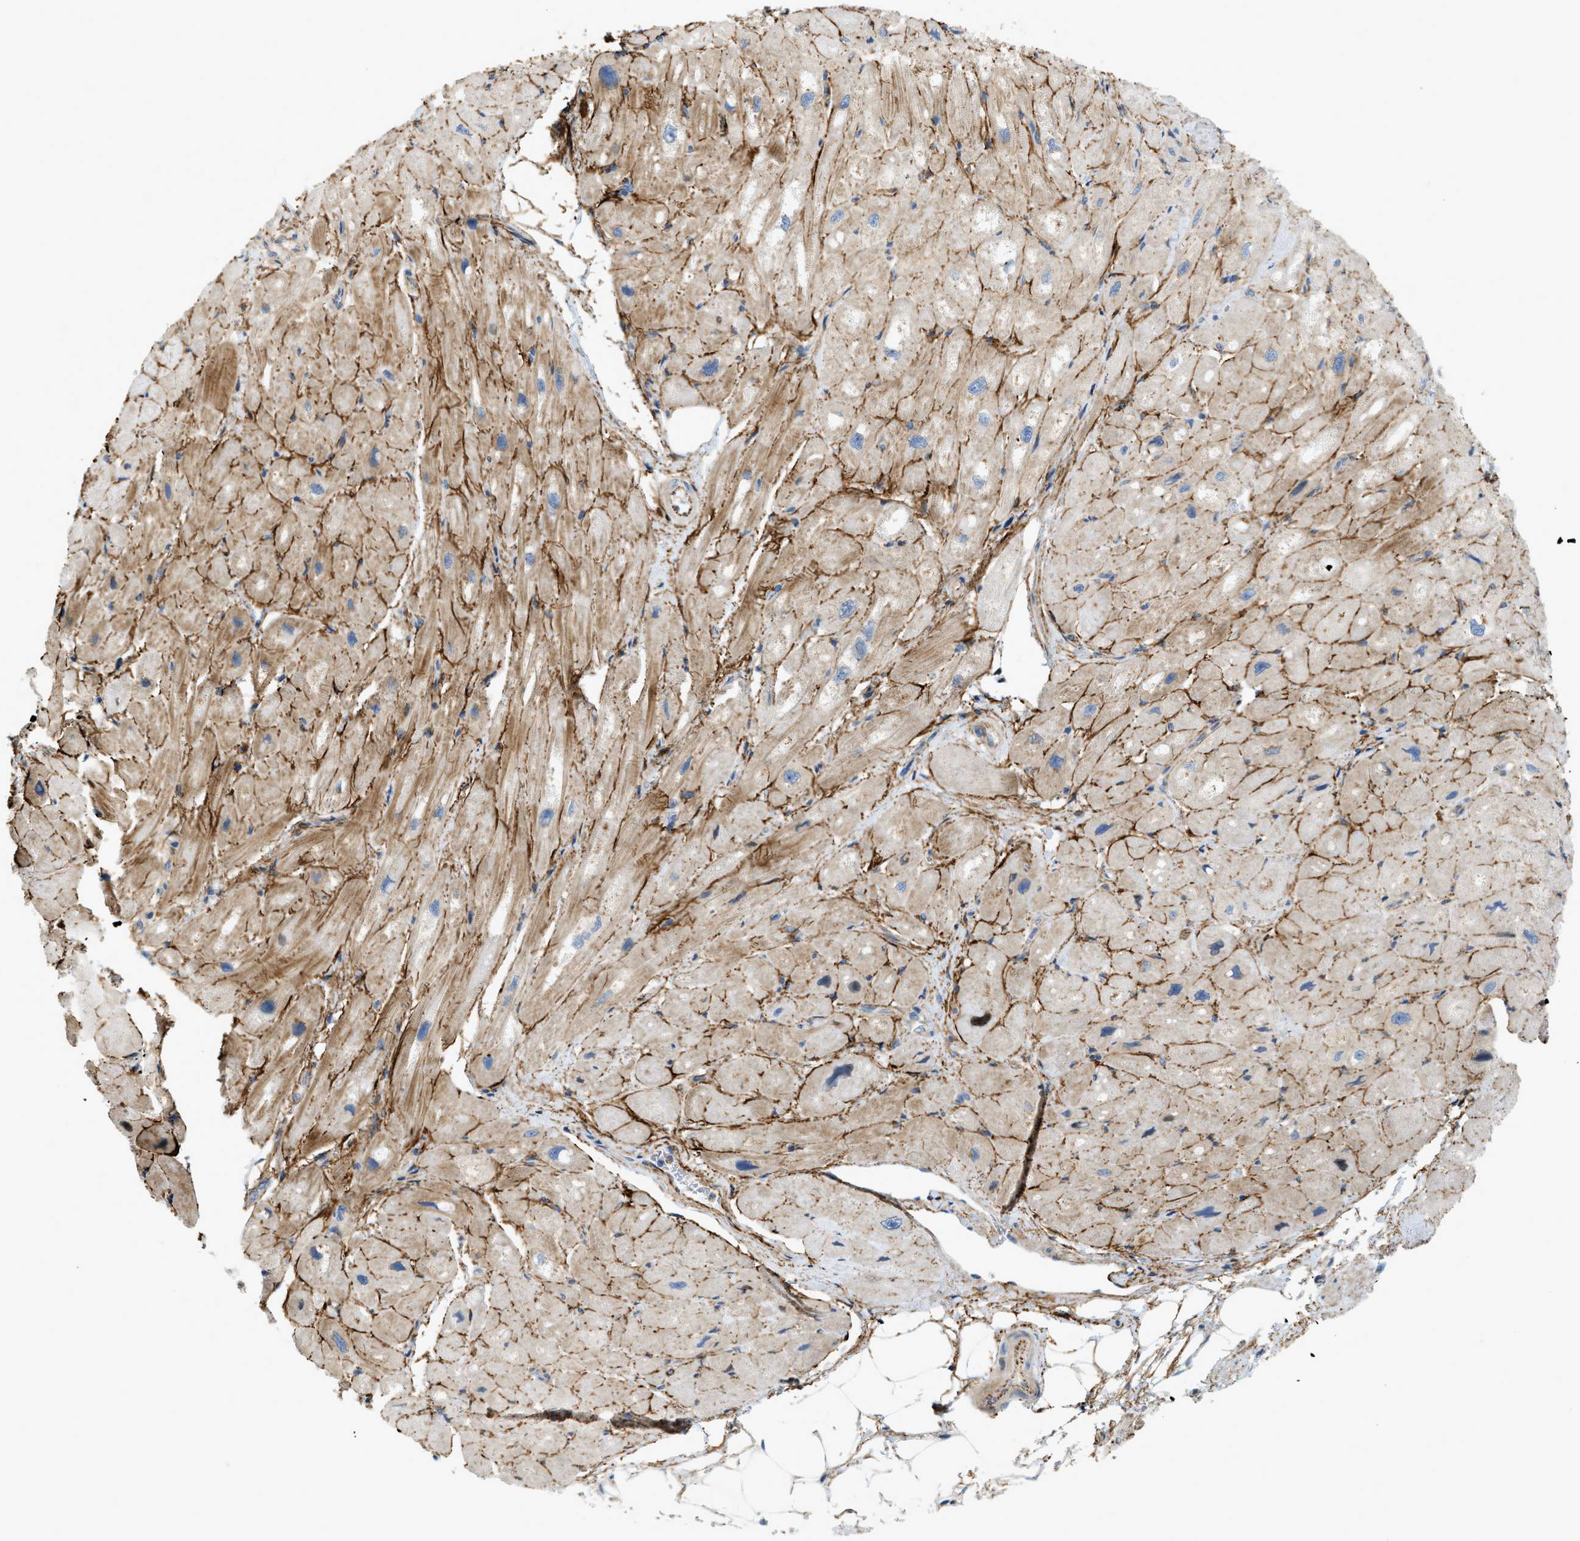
{"staining": {"intensity": "moderate", "quantity": ">75%", "location": "cytoplasmic/membranous"}, "tissue": "heart muscle", "cell_type": "Cardiomyocytes", "image_type": "normal", "snomed": [{"axis": "morphology", "description": "Normal tissue, NOS"}, {"axis": "topography", "description": "Heart"}], "caption": "Human heart muscle stained for a protein (brown) displays moderate cytoplasmic/membranous positive expression in approximately >75% of cardiomyocytes.", "gene": "LMBRD1", "patient": {"sex": "male", "age": 49}}